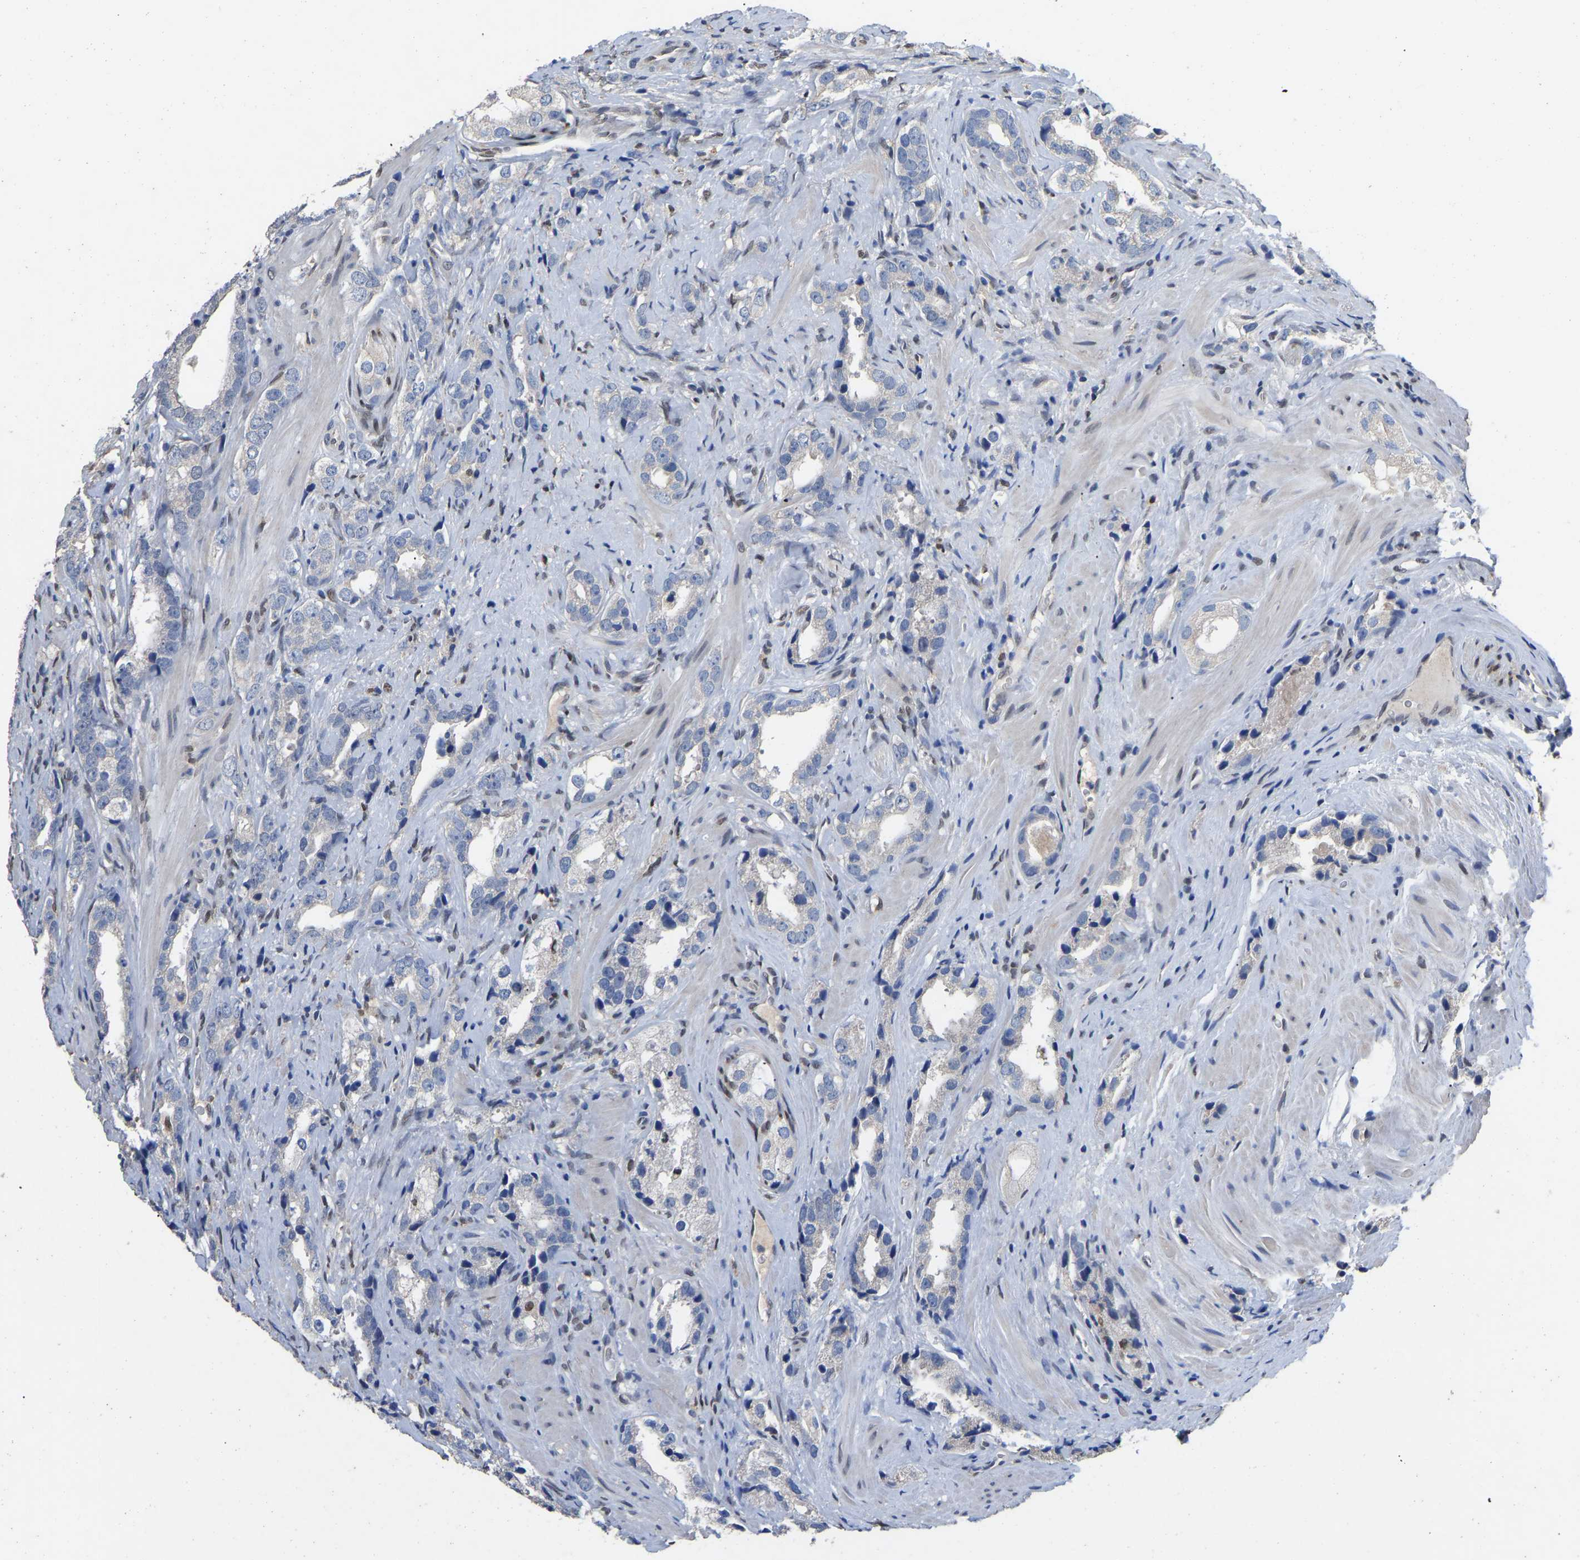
{"staining": {"intensity": "negative", "quantity": "none", "location": "none"}, "tissue": "prostate cancer", "cell_type": "Tumor cells", "image_type": "cancer", "snomed": [{"axis": "morphology", "description": "Adenocarcinoma, High grade"}, {"axis": "topography", "description": "Prostate"}], "caption": "Prostate cancer stained for a protein using immunohistochemistry (IHC) exhibits no positivity tumor cells.", "gene": "QKI", "patient": {"sex": "male", "age": 63}}